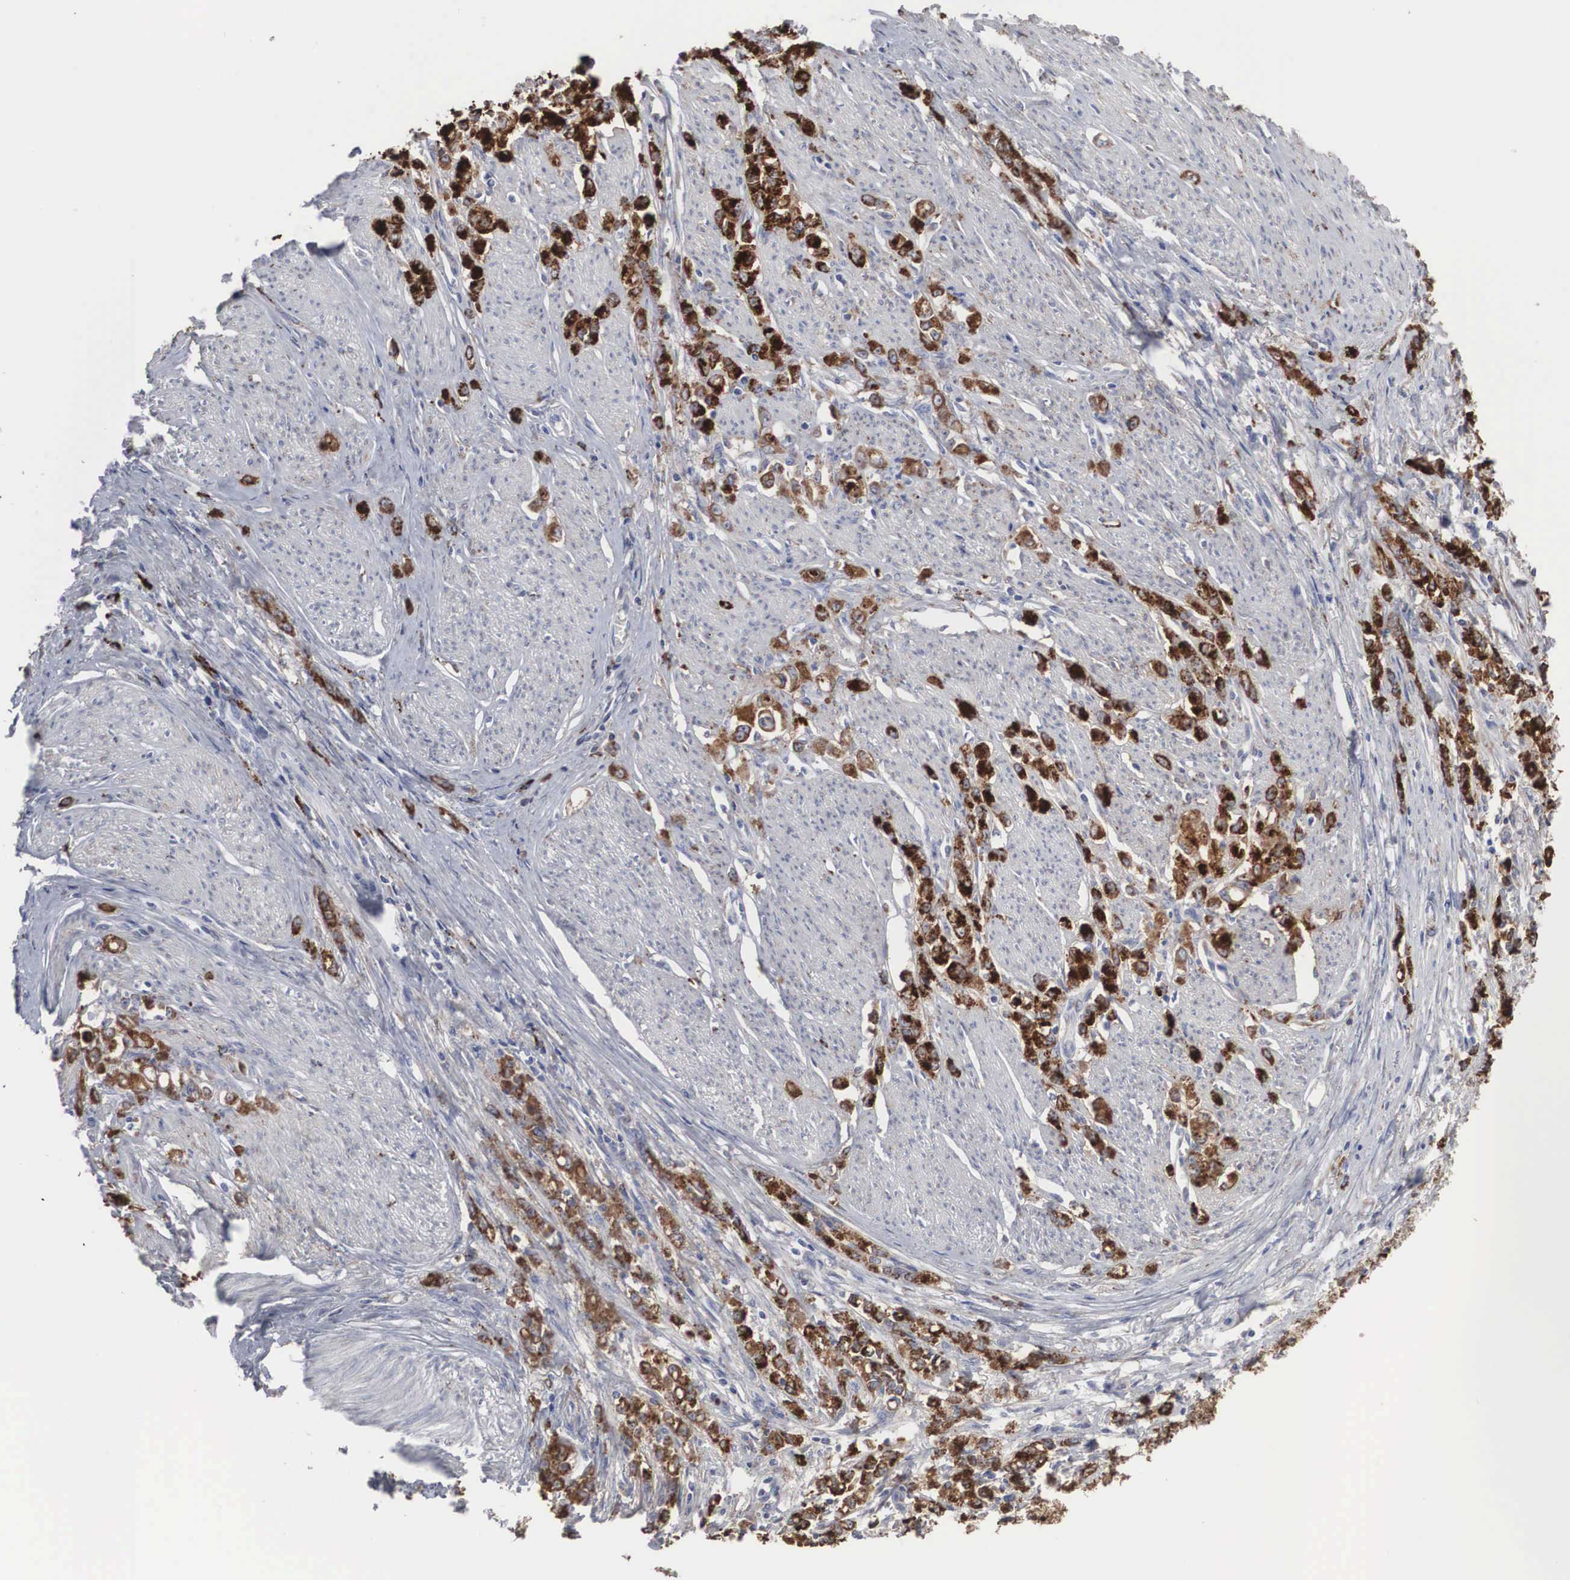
{"staining": {"intensity": "strong", "quantity": ">75%", "location": "cytoplasmic/membranous"}, "tissue": "stomach cancer", "cell_type": "Tumor cells", "image_type": "cancer", "snomed": [{"axis": "morphology", "description": "Adenocarcinoma, NOS"}, {"axis": "topography", "description": "Stomach"}], "caption": "A brown stain labels strong cytoplasmic/membranous expression of a protein in human stomach cancer tumor cells.", "gene": "LGALS3BP", "patient": {"sex": "male", "age": 72}}